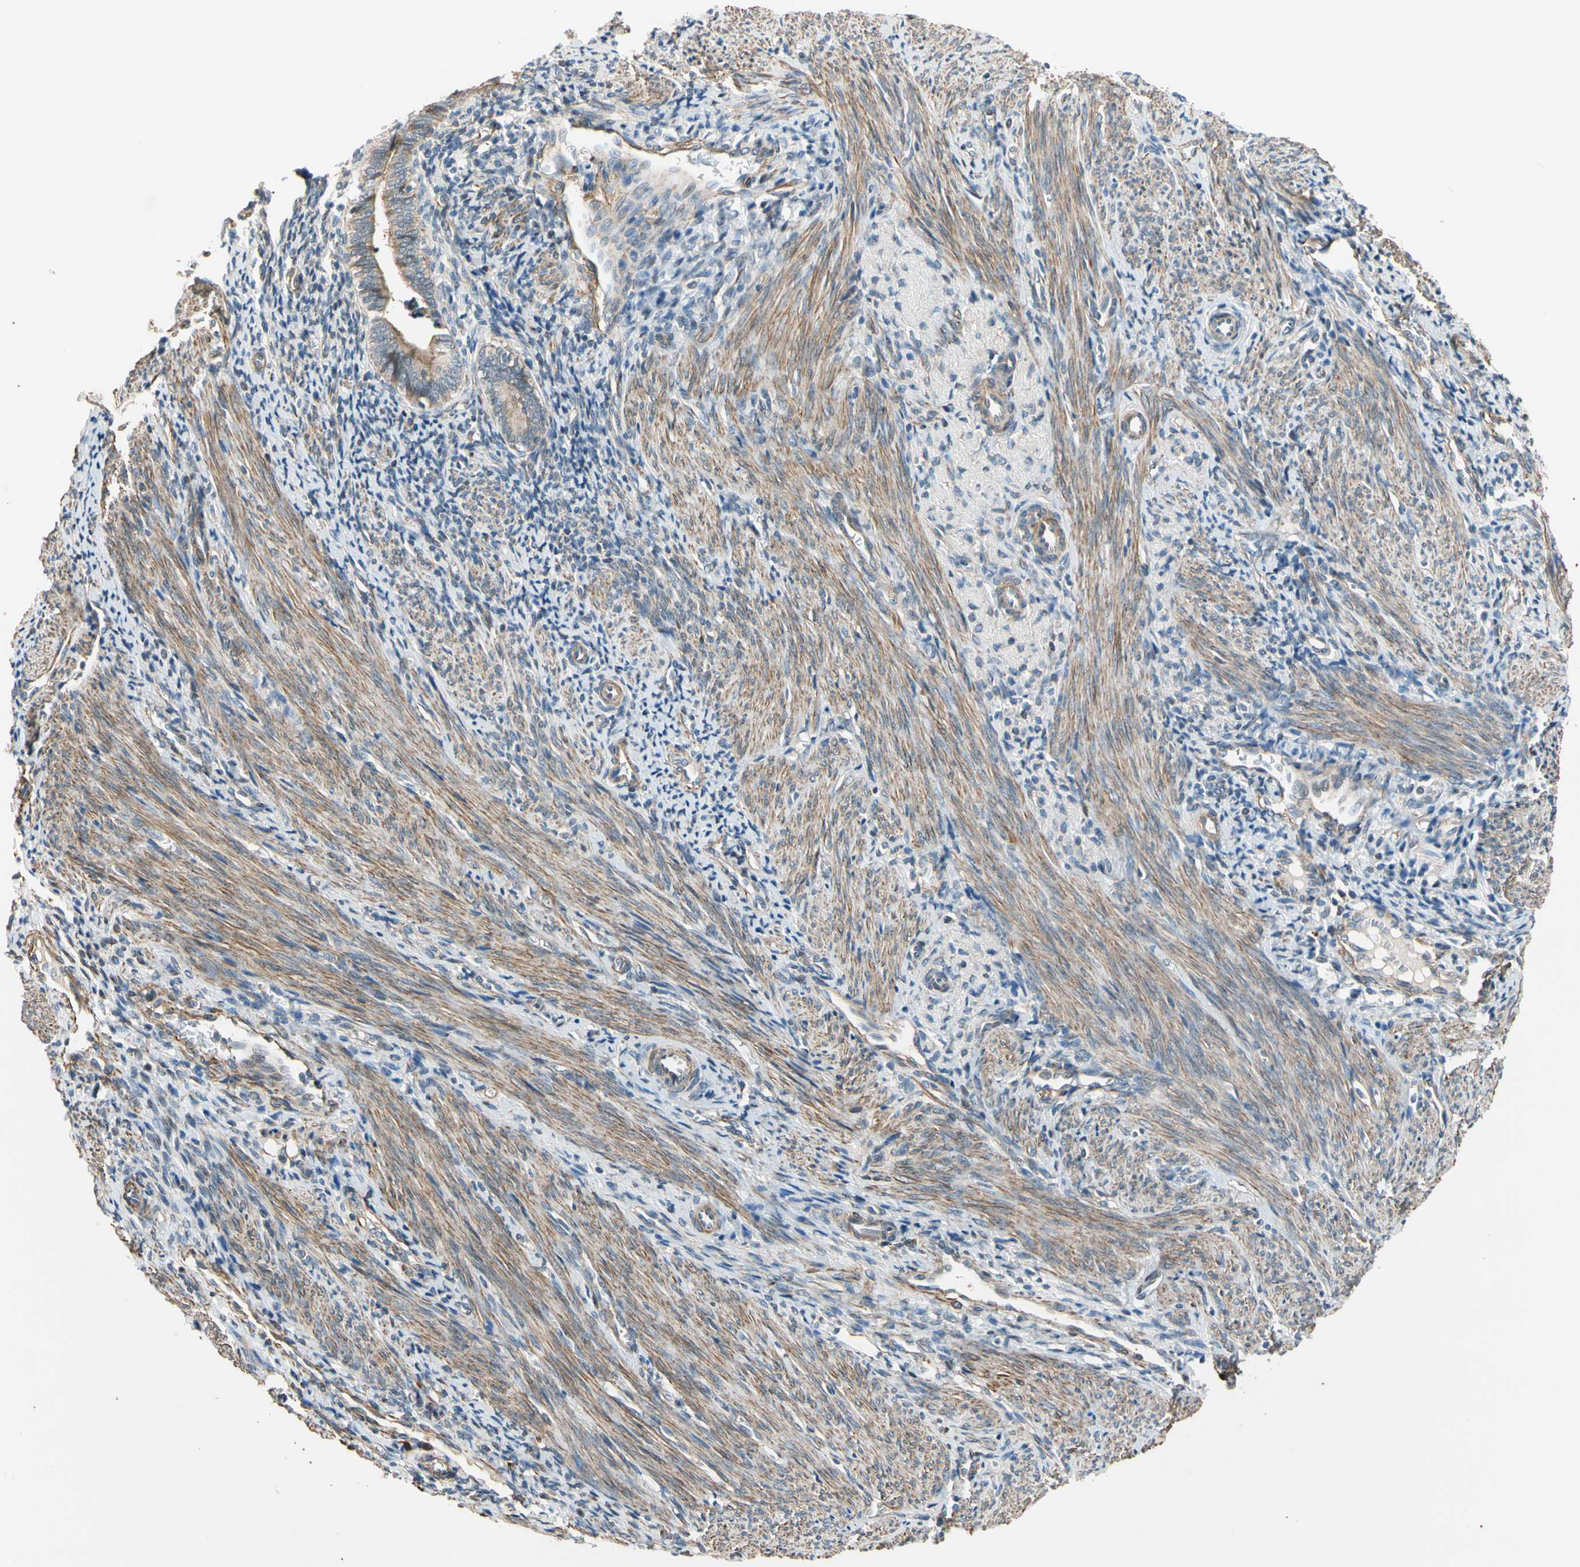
{"staining": {"intensity": "moderate", "quantity": "25%-75%", "location": "cytoplasmic/membranous"}, "tissue": "endometrium", "cell_type": "Cells in endometrial stroma", "image_type": "normal", "snomed": [{"axis": "morphology", "description": "Normal tissue, NOS"}, {"axis": "topography", "description": "Uterus"}, {"axis": "topography", "description": "Endometrium"}], "caption": "Cells in endometrial stroma reveal medium levels of moderate cytoplasmic/membranous staining in about 25%-75% of cells in unremarkable endometrium.", "gene": "LIMK2", "patient": {"sex": "female", "age": 33}}